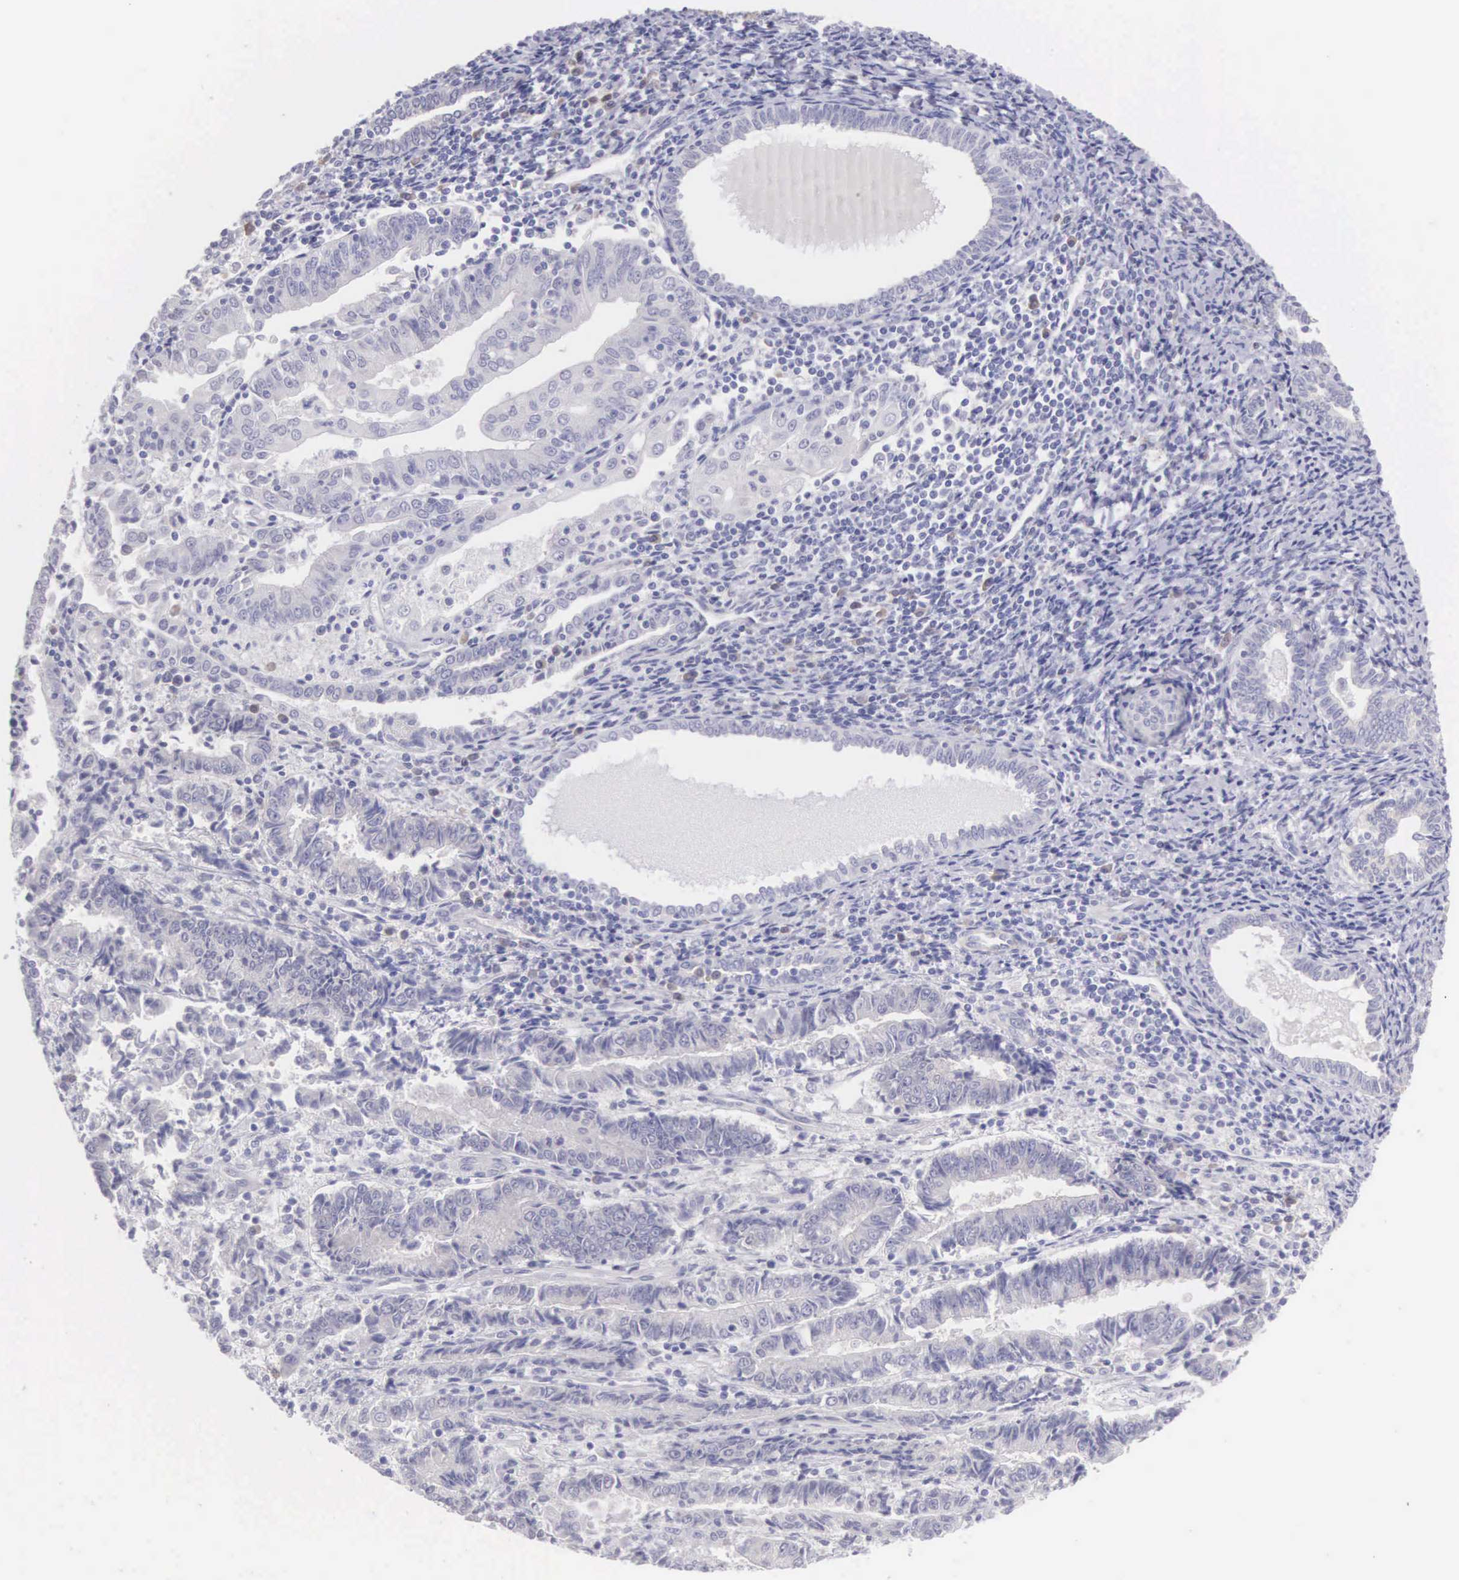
{"staining": {"intensity": "negative", "quantity": "none", "location": "none"}, "tissue": "endometrial cancer", "cell_type": "Tumor cells", "image_type": "cancer", "snomed": [{"axis": "morphology", "description": "Adenocarcinoma, NOS"}, {"axis": "topography", "description": "Endometrium"}], "caption": "IHC of human adenocarcinoma (endometrial) reveals no positivity in tumor cells.", "gene": "ARFGAP3", "patient": {"sex": "female", "age": 75}}